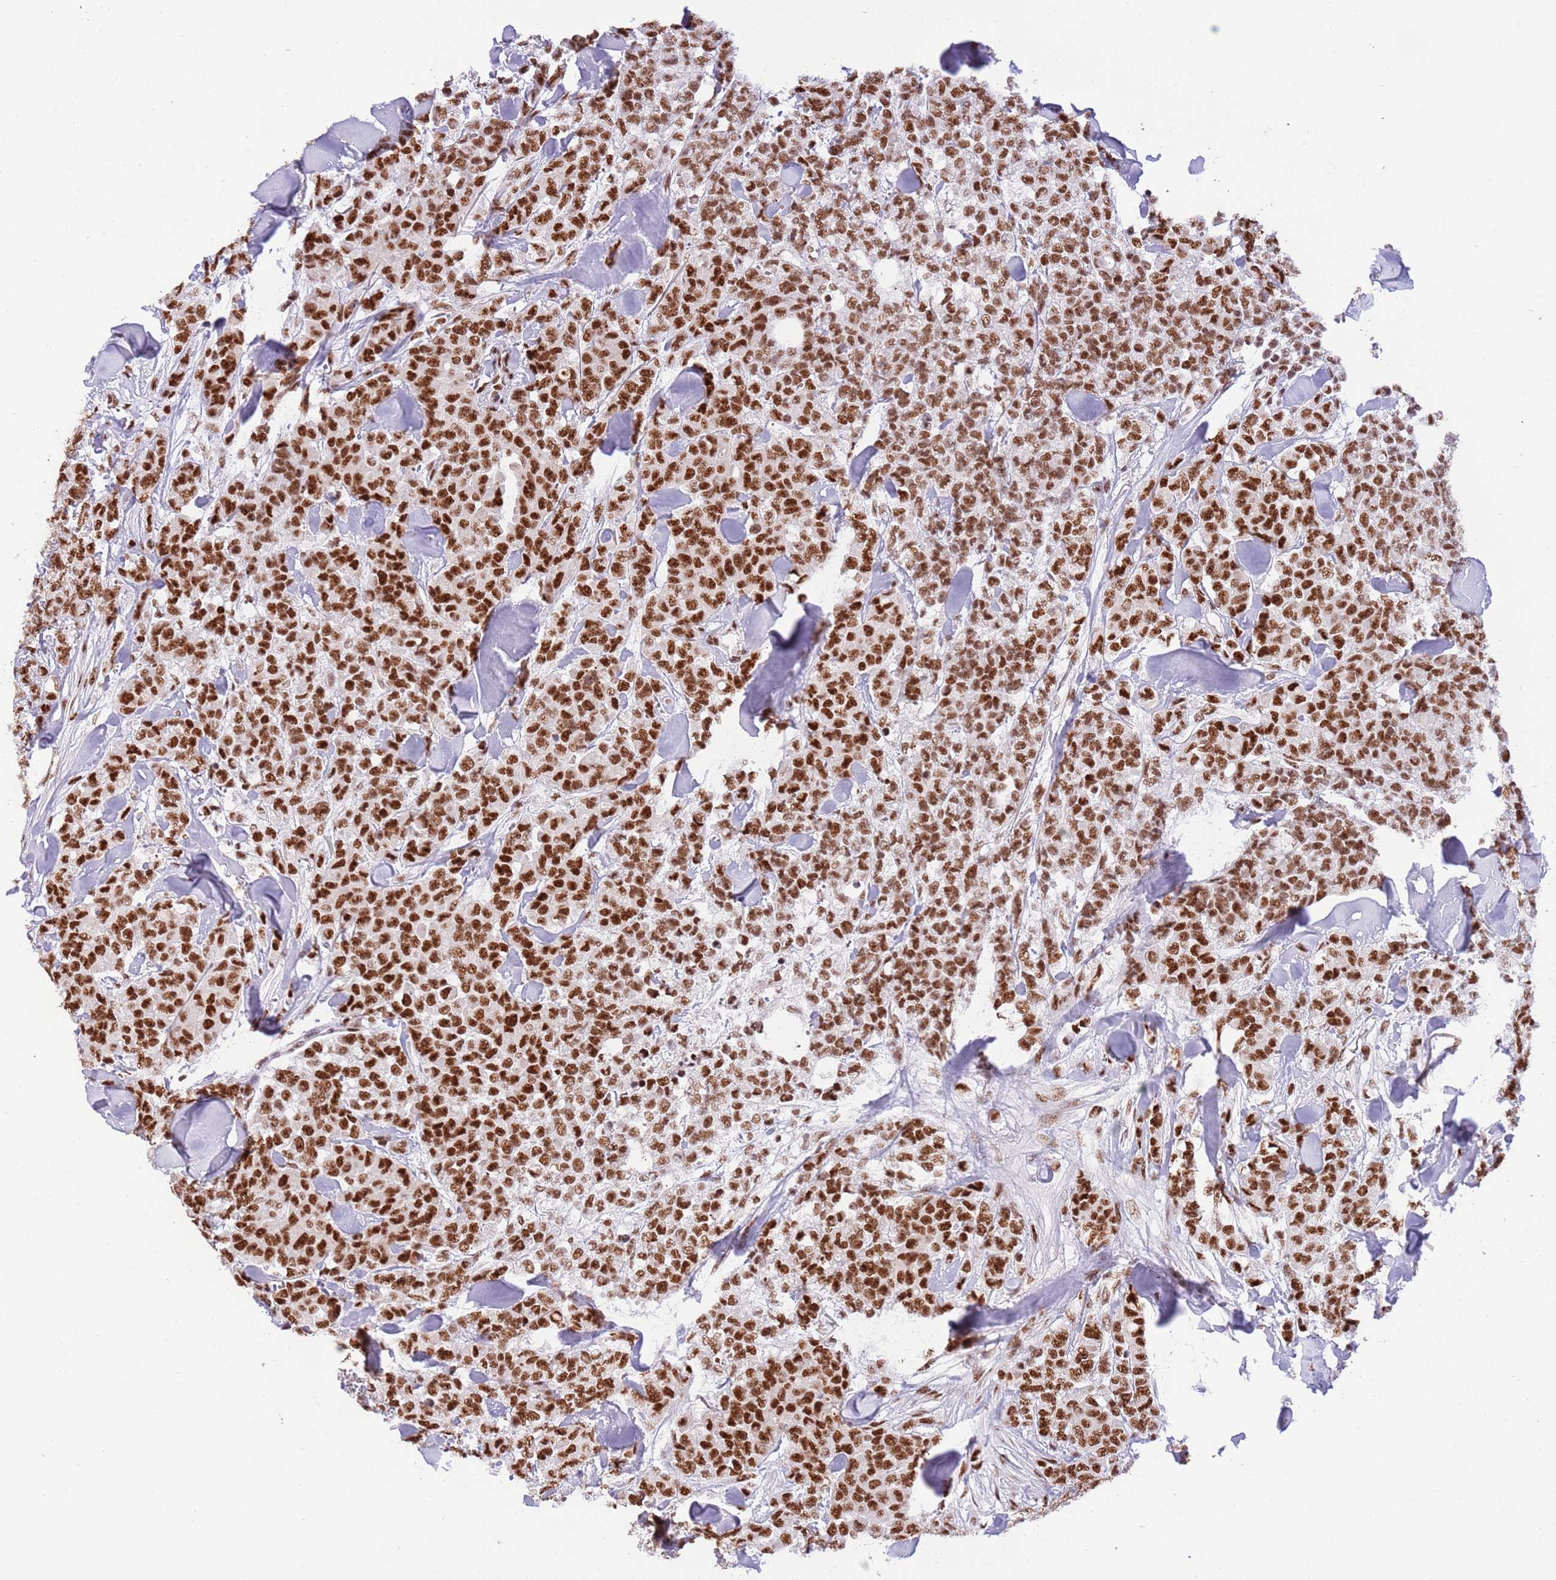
{"staining": {"intensity": "strong", "quantity": ">75%", "location": "nuclear"}, "tissue": "breast cancer", "cell_type": "Tumor cells", "image_type": "cancer", "snomed": [{"axis": "morphology", "description": "Lobular carcinoma"}, {"axis": "topography", "description": "Breast"}], "caption": "High-magnification brightfield microscopy of breast cancer (lobular carcinoma) stained with DAB (3,3'-diaminobenzidine) (brown) and counterstained with hematoxylin (blue). tumor cells exhibit strong nuclear expression is present in about>75% of cells.", "gene": "SF3A2", "patient": {"sex": "female", "age": 91}}